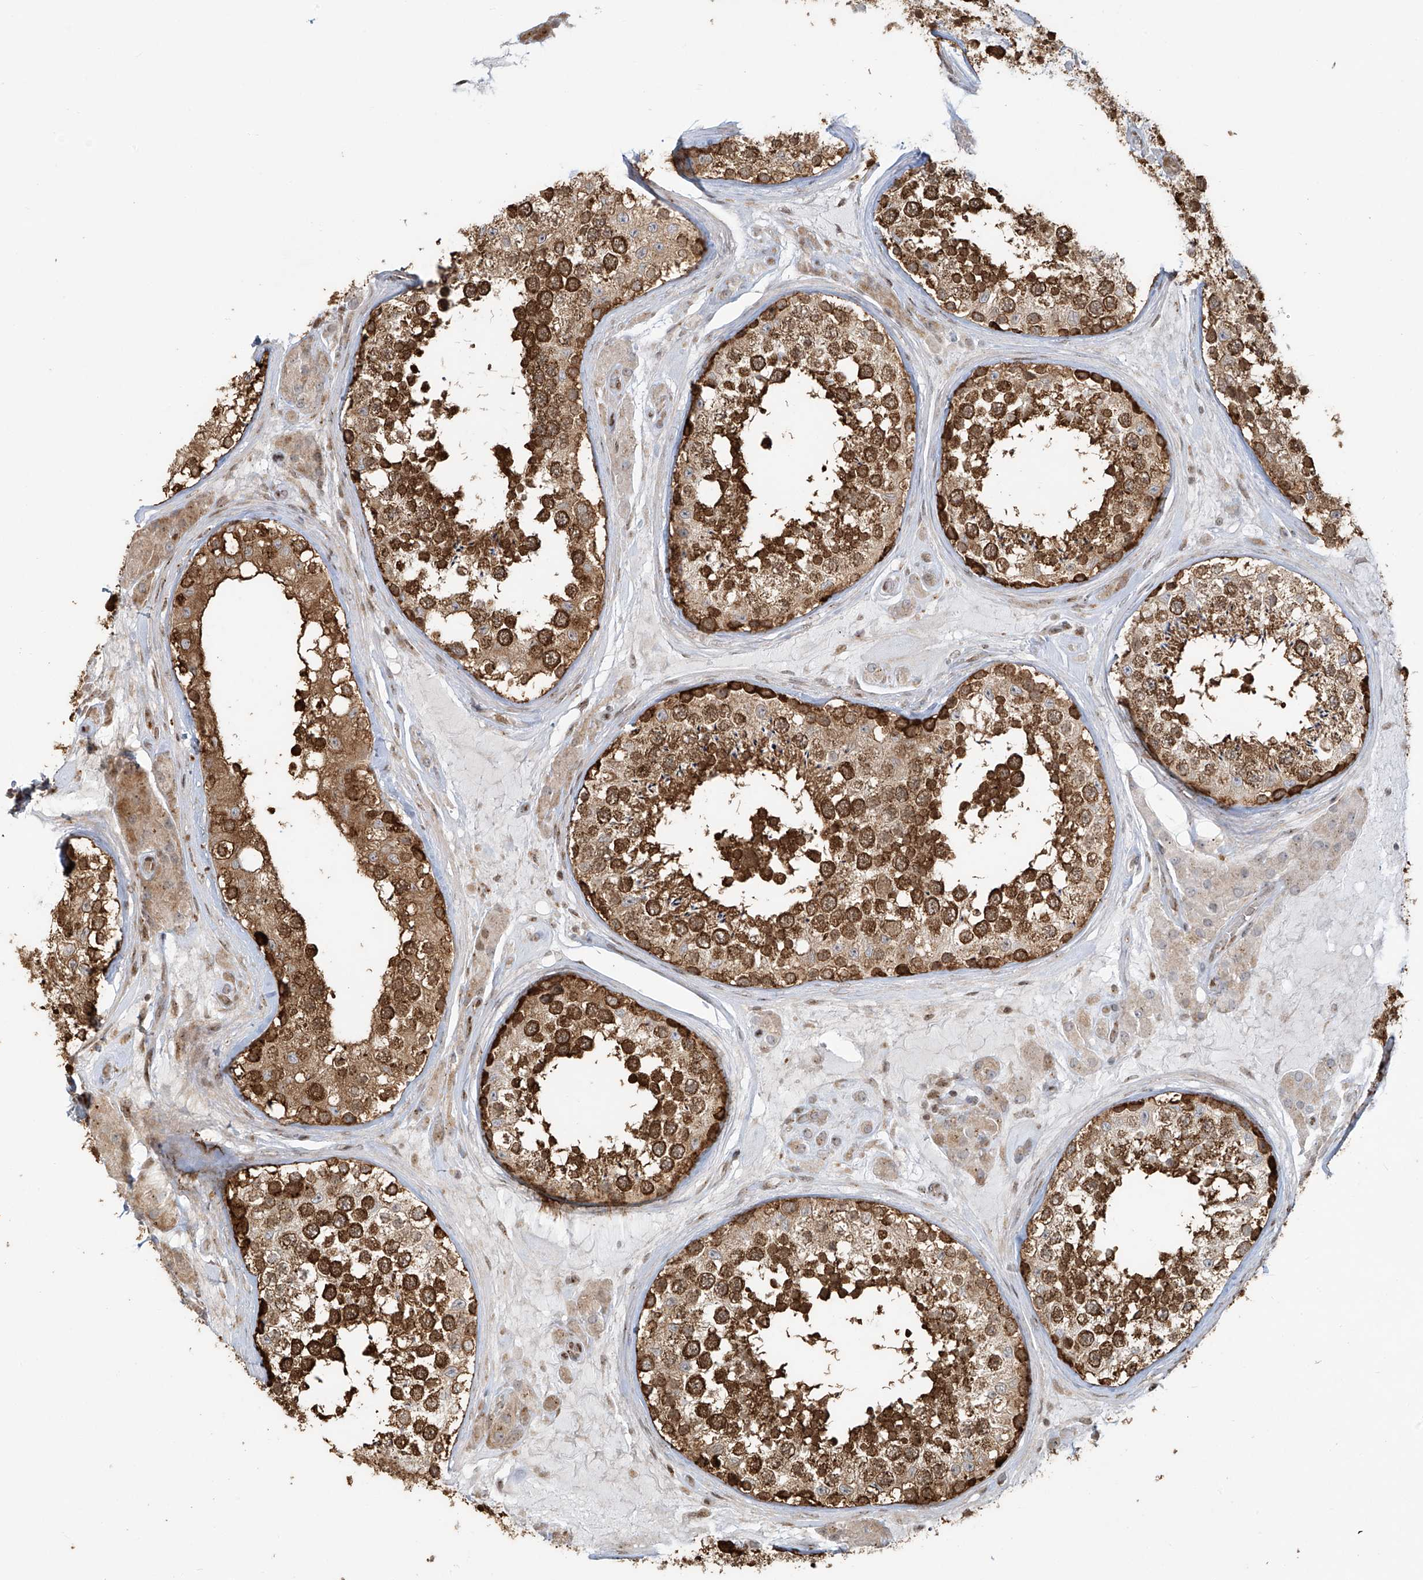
{"staining": {"intensity": "strong", "quantity": ">75%", "location": "cytoplasmic/membranous"}, "tissue": "testis", "cell_type": "Cells in seminiferous ducts", "image_type": "normal", "snomed": [{"axis": "morphology", "description": "Normal tissue, NOS"}, {"axis": "topography", "description": "Testis"}], "caption": "Immunohistochemical staining of benign human testis reveals >75% levels of strong cytoplasmic/membranous protein expression in about >75% of cells in seminiferous ducts.", "gene": "VMP1", "patient": {"sex": "male", "age": 46}}